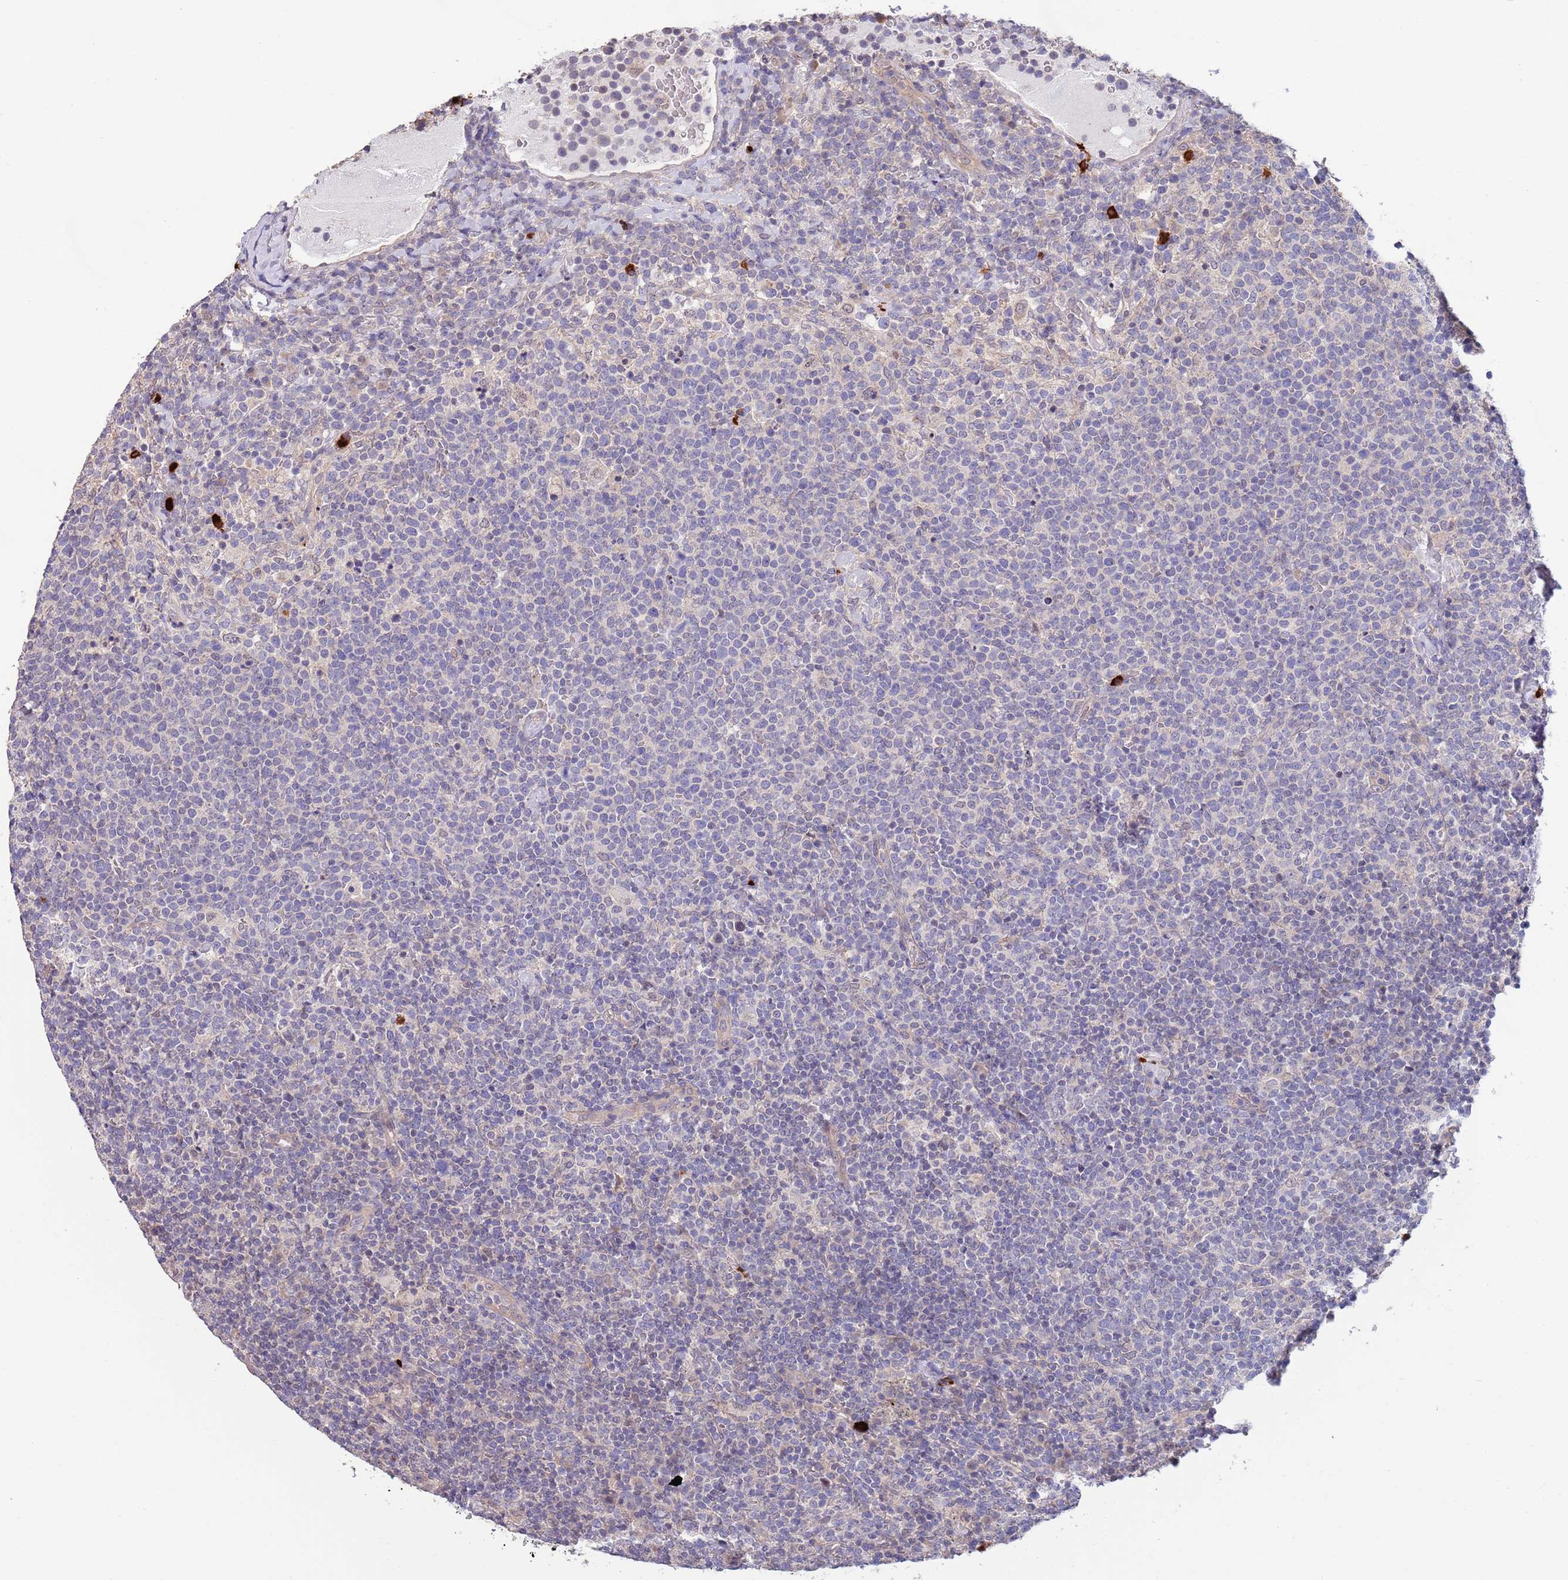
{"staining": {"intensity": "negative", "quantity": "none", "location": "none"}, "tissue": "lymphoma", "cell_type": "Tumor cells", "image_type": "cancer", "snomed": [{"axis": "morphology", "description": "Malignant lymphoma, non-Hodgkin's type, High grade"}, {"axis": "topography", "description": "Lymph node"}], "caption": "The photomicrograph shows no staining of tumor cells in high-grade malignant lymphoma, non-Hodgkin's type.", "gene": "MARVELD2", "patient": {"sex": "male", "age": 61}}